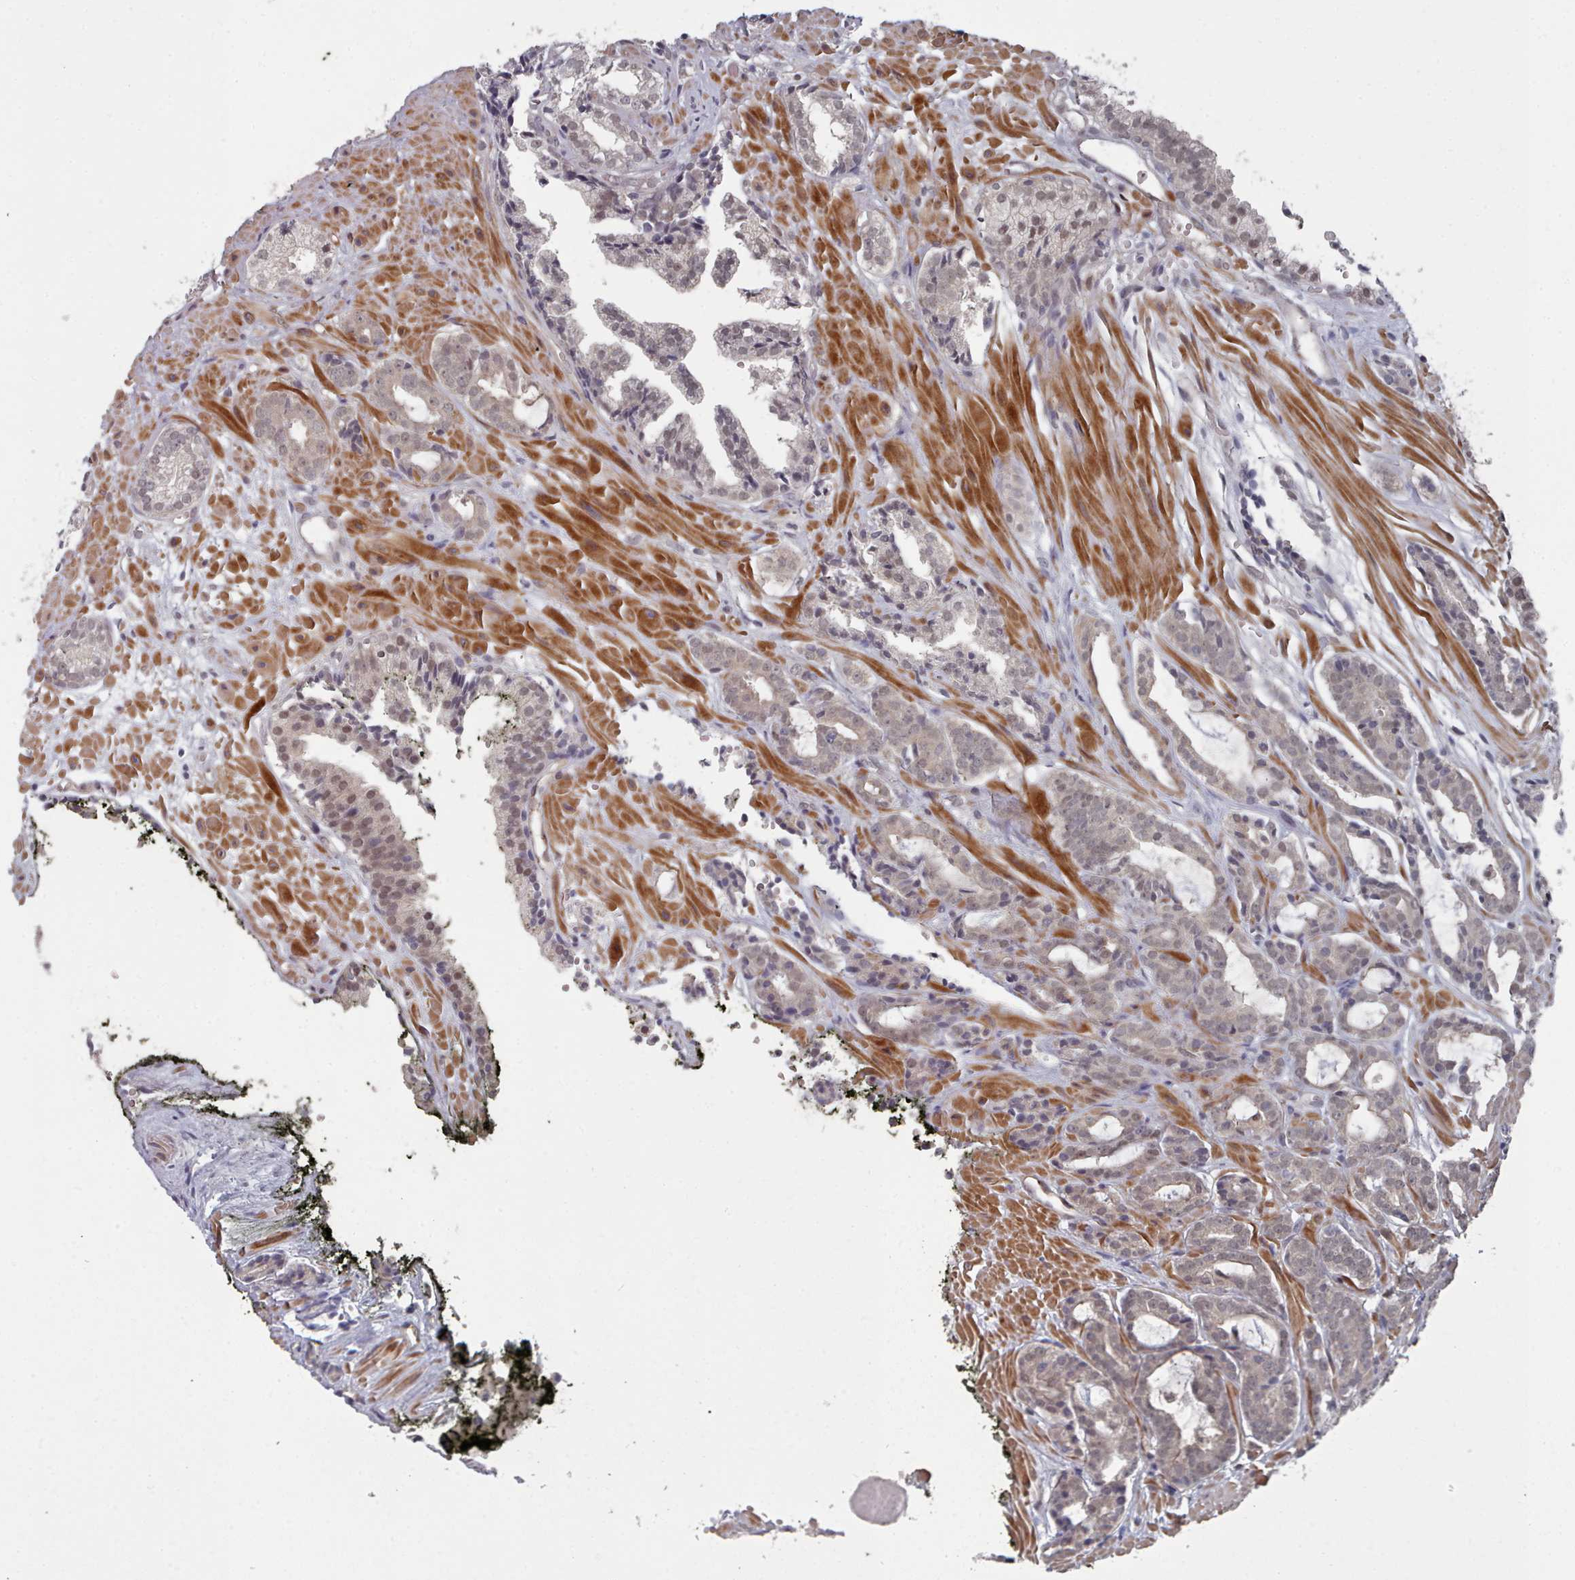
{"staining": {"intensity": "negative", "quantity": "none", "location": "none"}, "tissue": "prostate cancer", "cell_type": "Tumor cells", "image_type": "cancer", "snomed": [{"axis": "morphology", "description": "Adenocarcinoma, High grade"}, {"axis": "topography", "description": "Prostate"}], "caption": "IHC image of prostate cancer (high-grade adenocarcinoma) stained for a protein (brown), which demonstrates no expression in tumor cells. Brightfield microscopy of IHC stained with DAB (3,3'-diaminobenzidine) (brown) and hematoxylin (blue), captured at high magnification.", "gene": "HYAL3", "patient": {"sex": "male", "age": 71}}